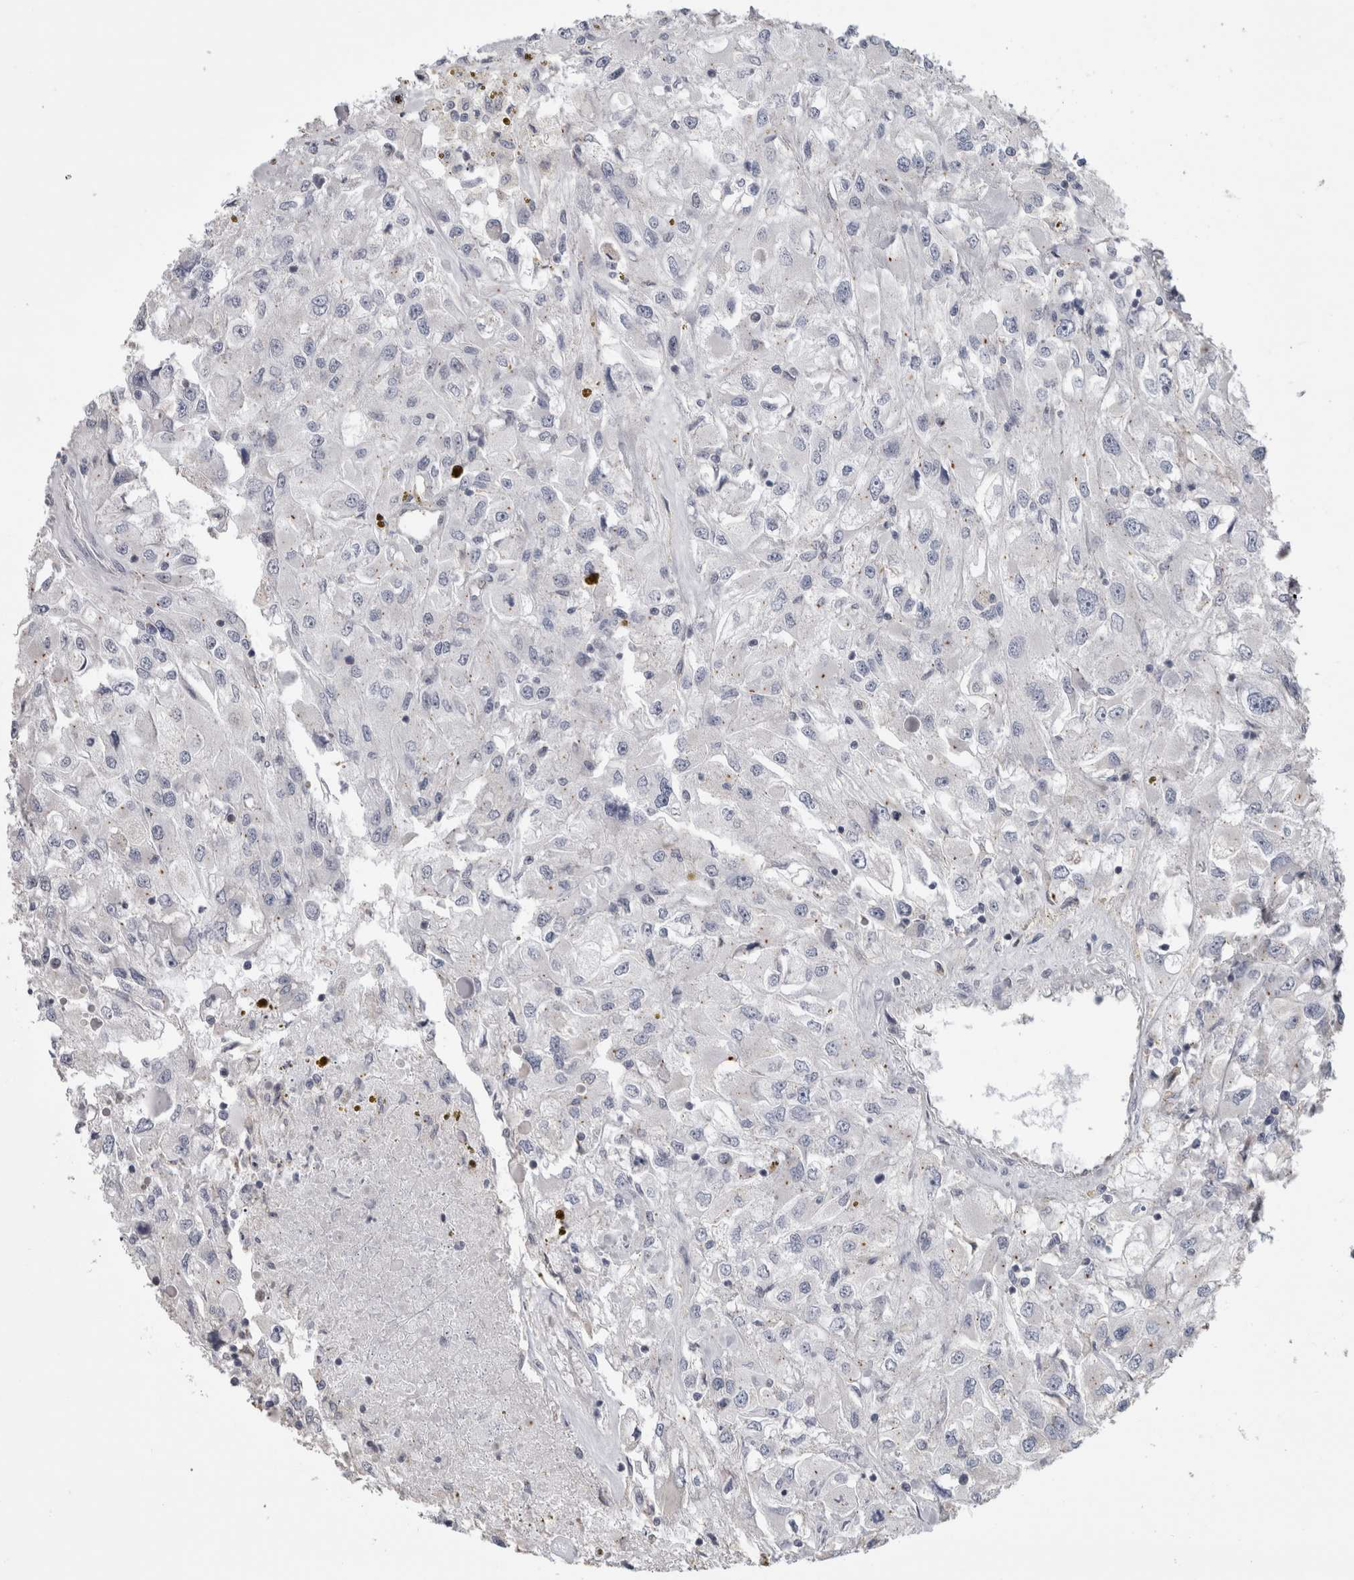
{"staining": {"intensity": "negative", "quantity": "none", "location": "none"}, "tissue": "renal cancer", "cell_type": "Tumor cells", "image_type": "cancer", "snomed": [{"axis": "morphology", "description": "Adenocarcinoma, NOS"}, {"axis": "topography", "description": "Kidney"}], "caption": "This is an IHC image of renal cancer (adenocarcinoma). There is no staining in tumor cells.", "gene": "IL33", "patient": {"sex": "female", "age": 52}}